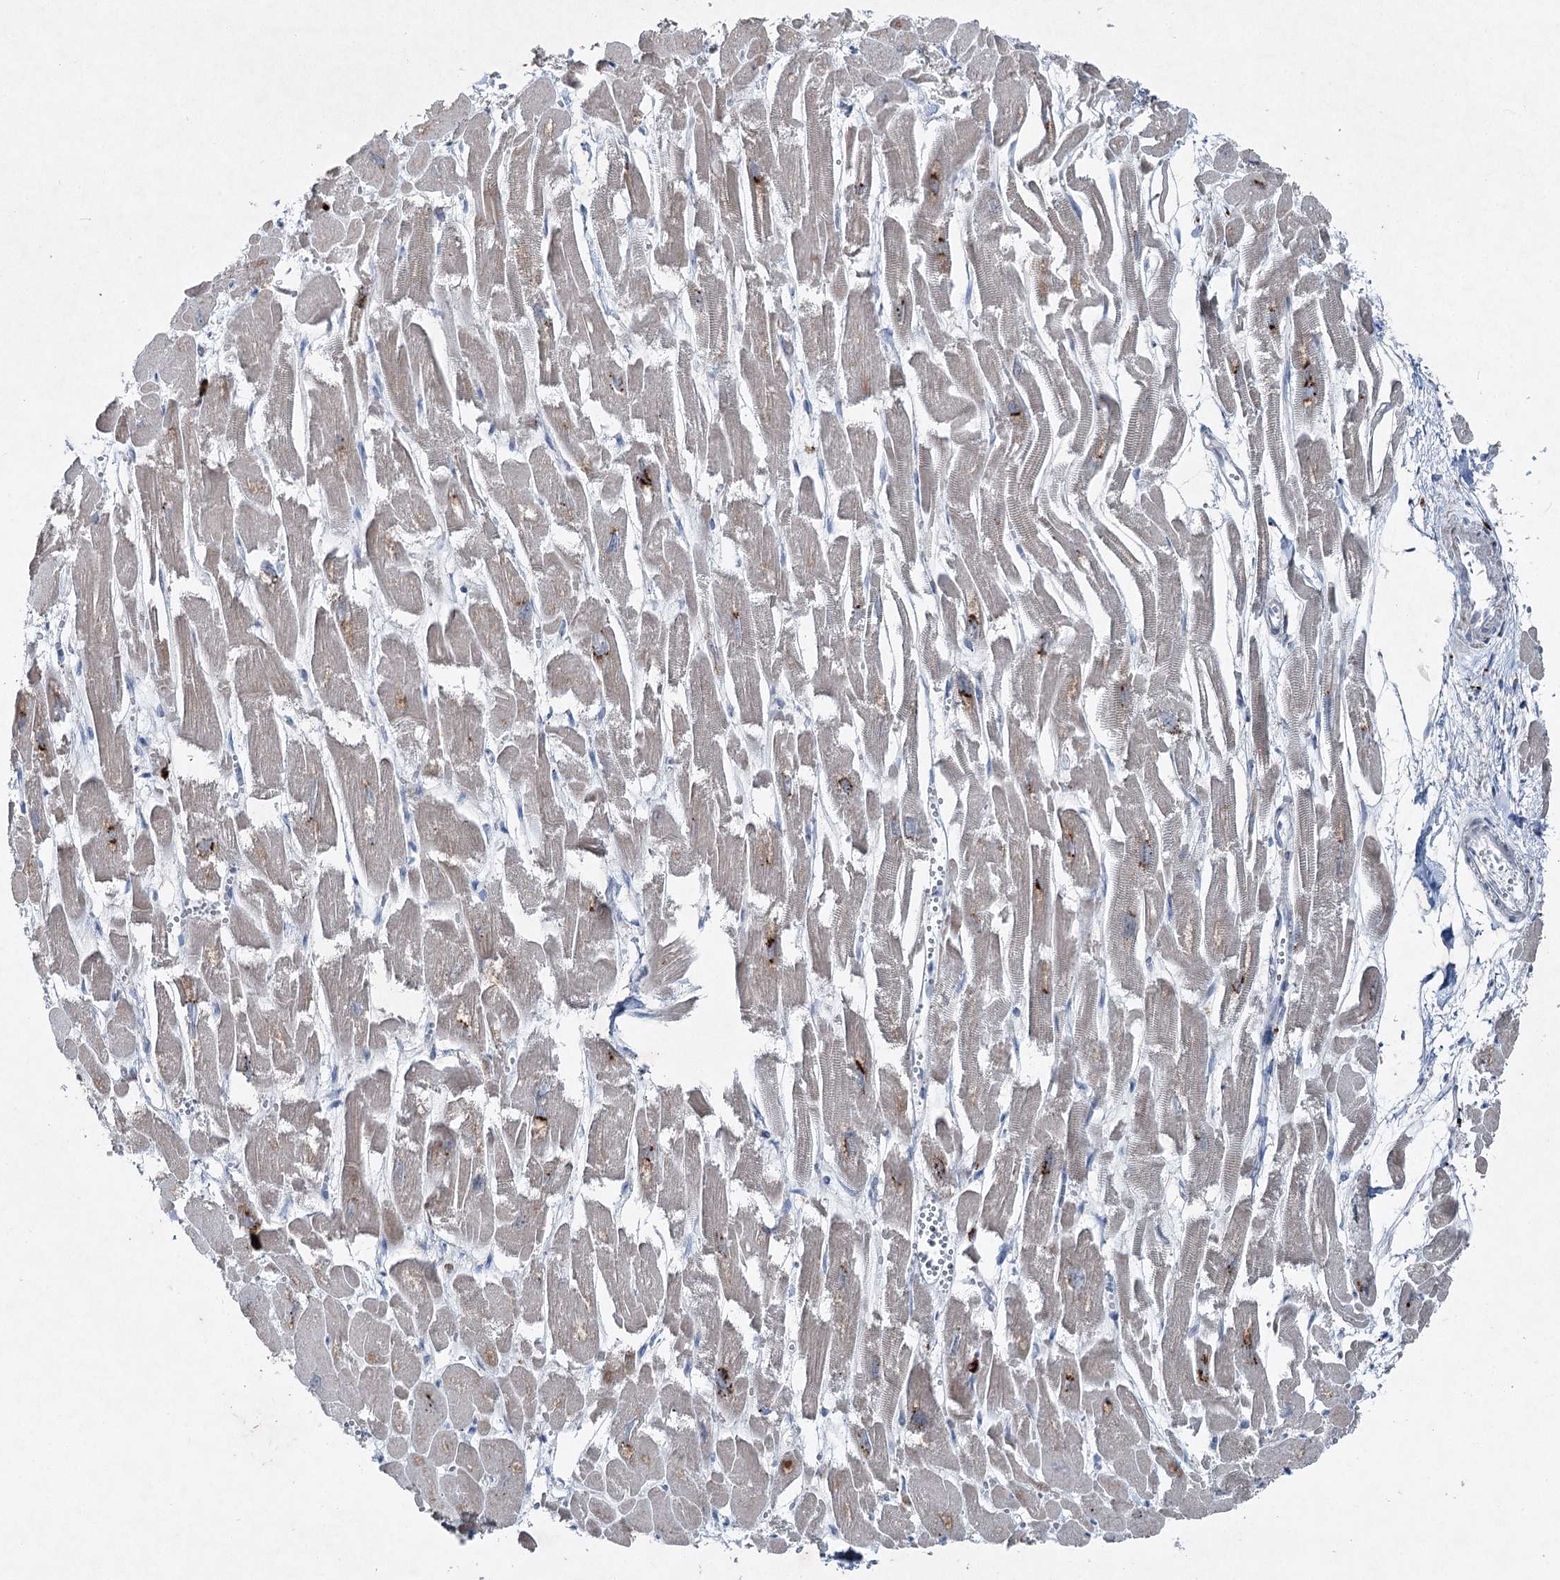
{"staining": {"intensity": "negative", "quantity": "none", "location": "none"}, "tissue": "heart muscle", "cell_type": "Cardiomyocytes", "image_type": "normal", "snomed": [{"axis": "morphology", "description": "Normal tissue, NOS"}, {"axis": "topography", "description": "Heart"}], "caption": "The image reveals no staining of cardiomyocytes in unremarkable heart muscle. The staining is performed using DAB brown chromogen with nuclei counter-stained in using hematoxylin.", "gene": "ENSG00000285330", "patient": {"sex": "male", "age": 54}}